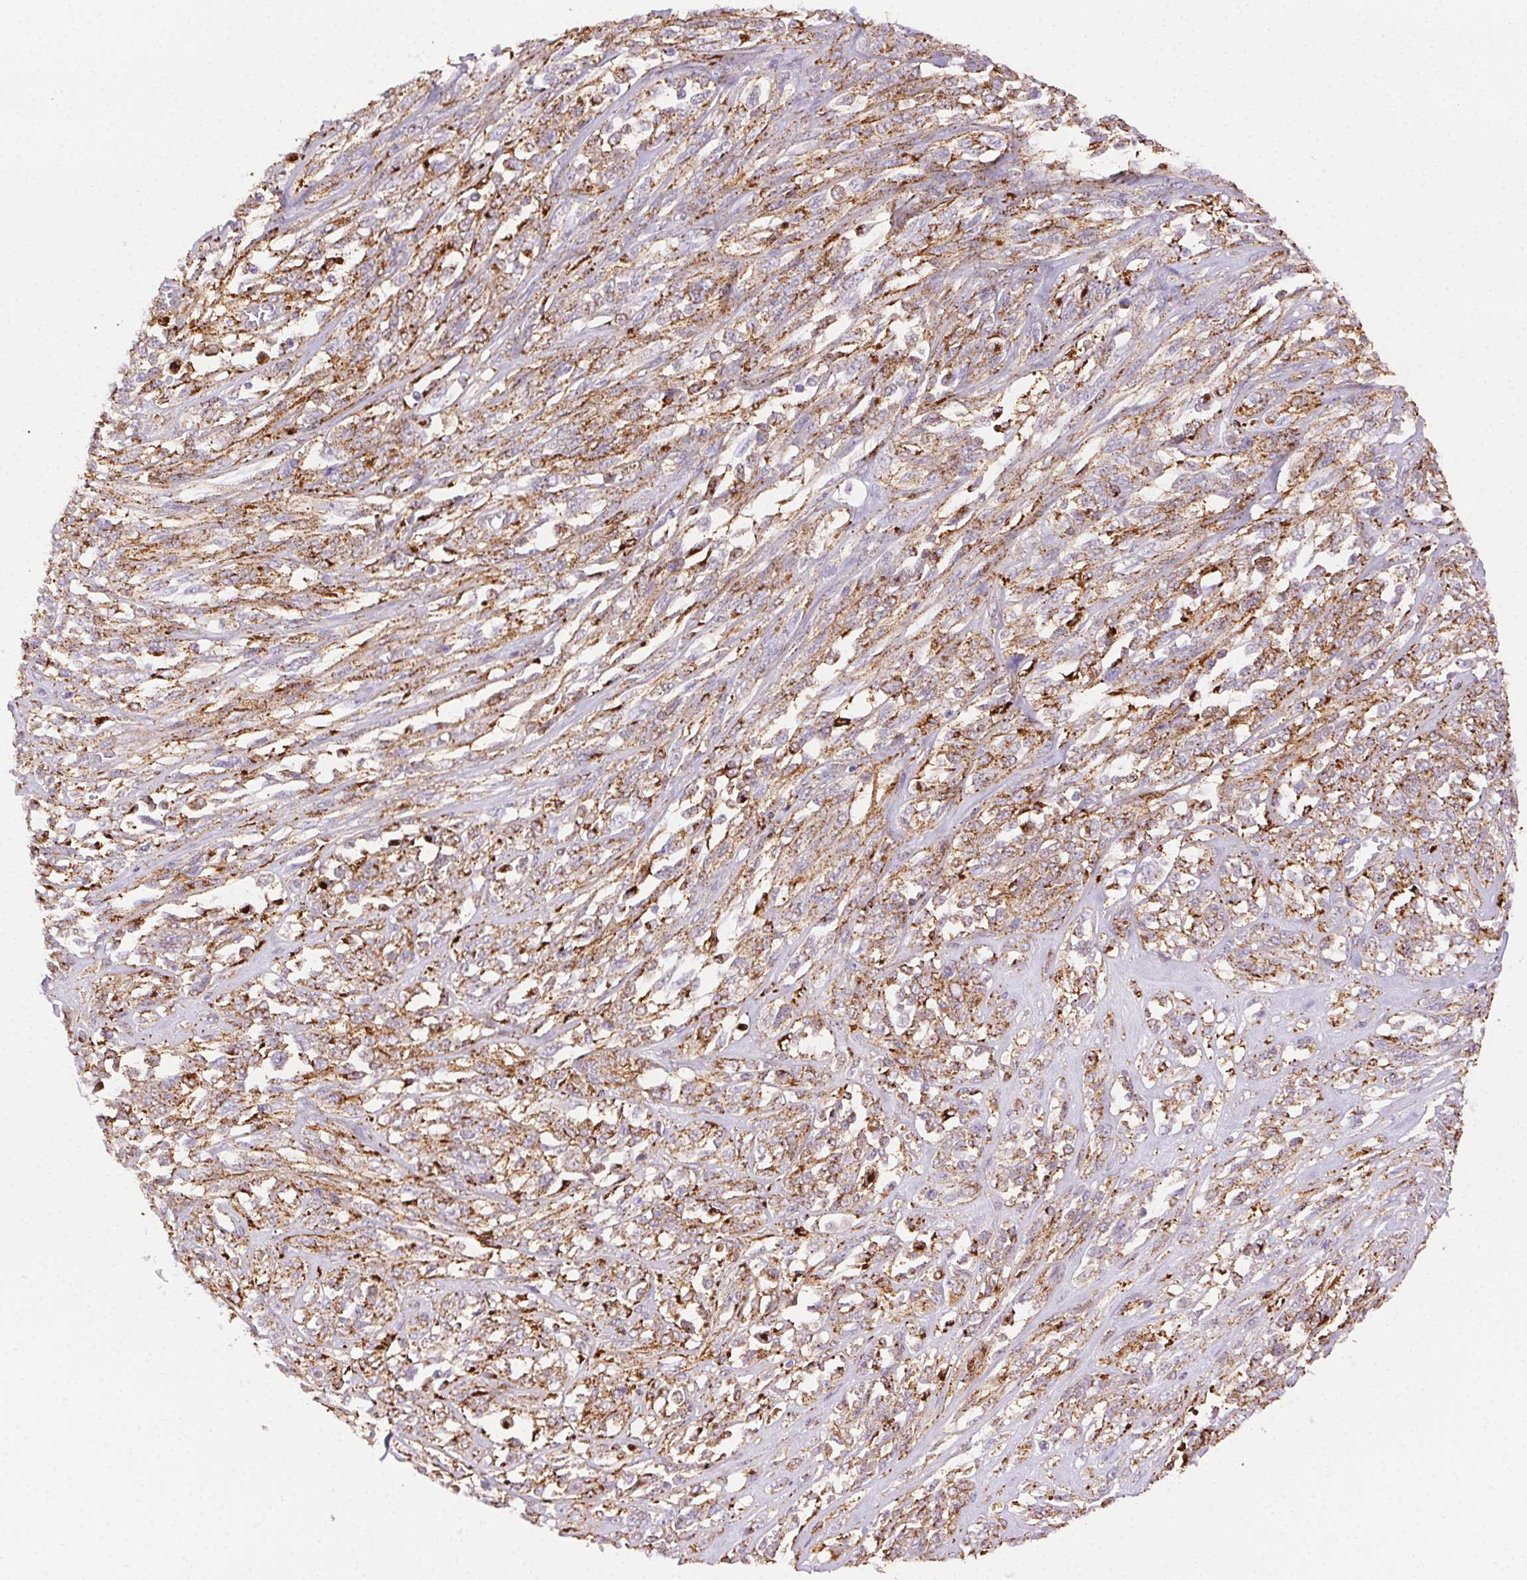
{"staining": {"intensity": "moderate", "quantity": ">75%", "location": "cytoplasmic/membranous"}, "tissue": "melanoma", "cell_type": "Tumor cells", "image_type": "cancer", "snomed": [{"axis": "morphology", "description": "Malignant melanoma, NOS"}, {"axis": "topography", "description": "Skin"}], "caption": "Immunohistochemistry image of melanoma stained for a protein (brown), which exhibits medium levels of moderate cytoplasmic/membranous positivity in about >75% of tumor cells.", "gene": "SCPEP1", "patient": {"sex": "female", "age": 91}}